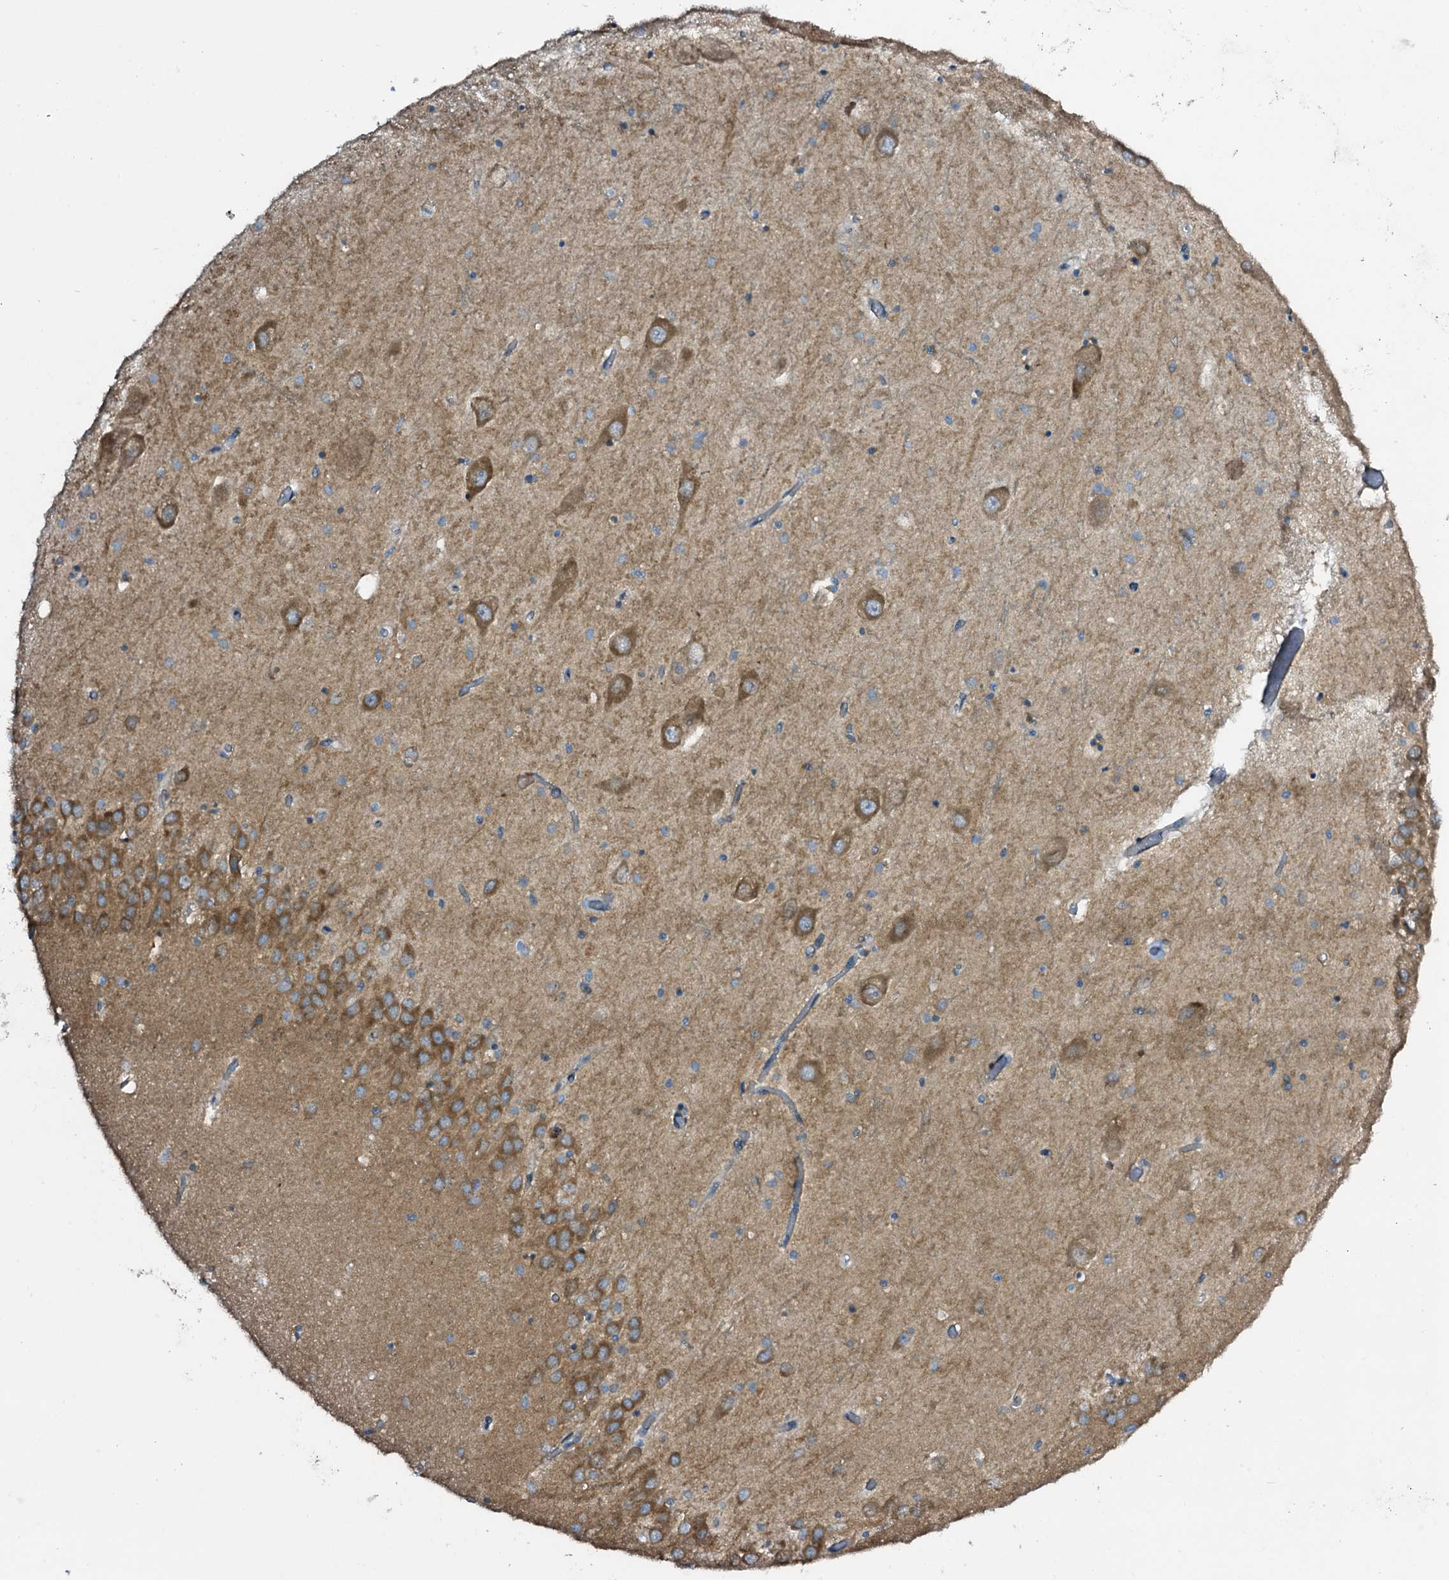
{"staining": {"intensity": "weak", "quantity": "<25%", "location": "cytoplasmic/membranous"}, "tissue": "hippocampus", "cell_type": "Glial cells", "image_type": "normal", "snomed": [{"axis": "morphology", "description": "Normal tissue, NOS"}, {"axis": "topography", "description": "Hippocampus"}], "caption": "Immunohistochemistry (IHC) micrograph of benign human hippocampus stained for a protein (brown), which reveals no staining in glial cells.", "gene": "STARD13", "patient": {"sex": "male", "age": 70}}